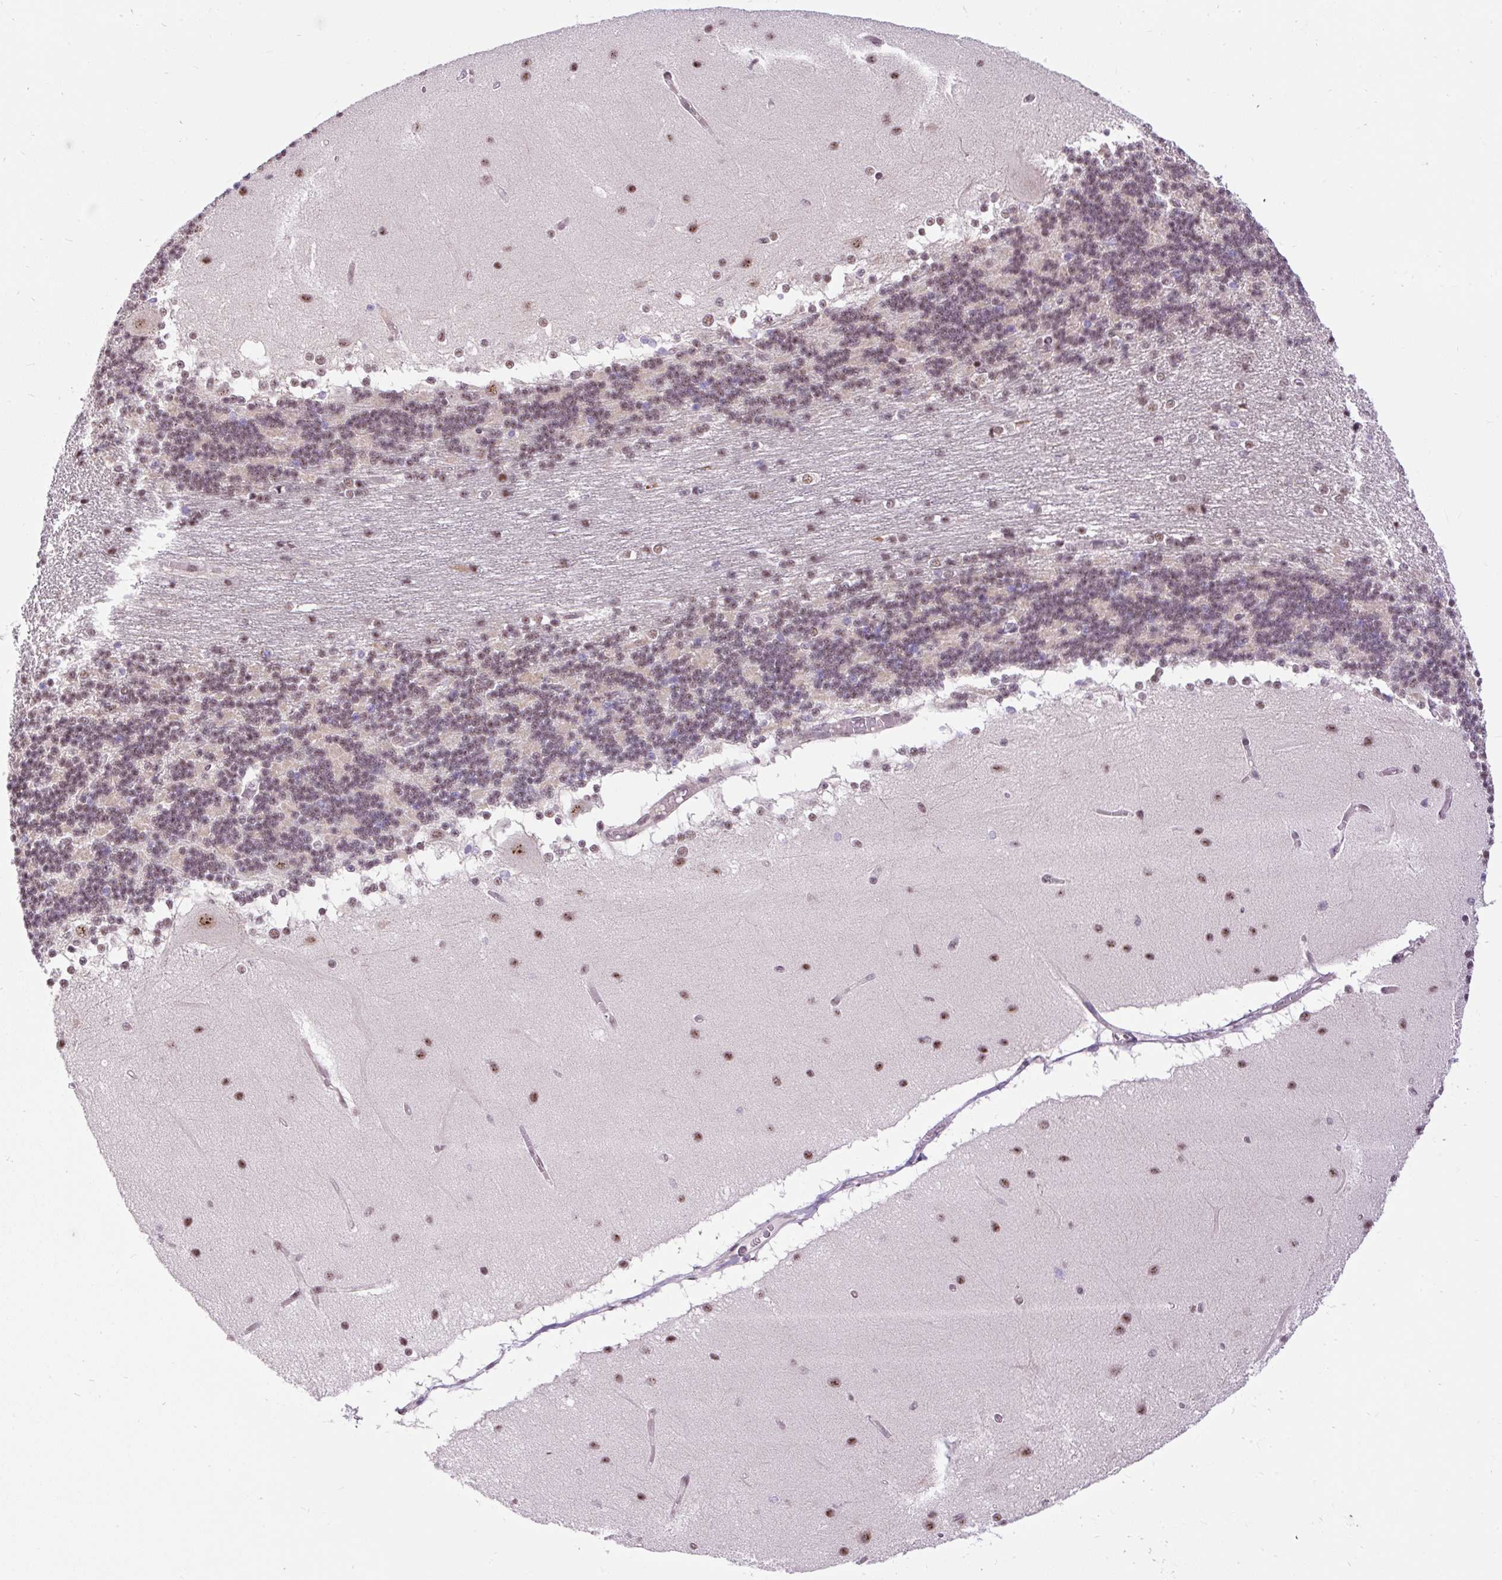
{"staining": {"intensity": "weak", "quantity": "25%-75%", "location": "nuclear"}, "tissue": "cerebellum", "cell_type": "Cells in granular layer", "image_type": "normal", "snomed": [{"axis": "morphology", "description": "Normal tissue, NOS"}, {"axis": "topography", "description": "Cerebellum"}], "caption": "Immunohistochemical staining of benign cerebellum demonstrates 25%-75% levels of weak nuclear protein expression in approximately 25%-75% of cells in granular layer. (Stains: DAB in brown, nuclei in blue, Microscopy: brightfield microscopy at high magnification).", "gene": "SMC5", "patient": {"sex": "female", "age": 54}}